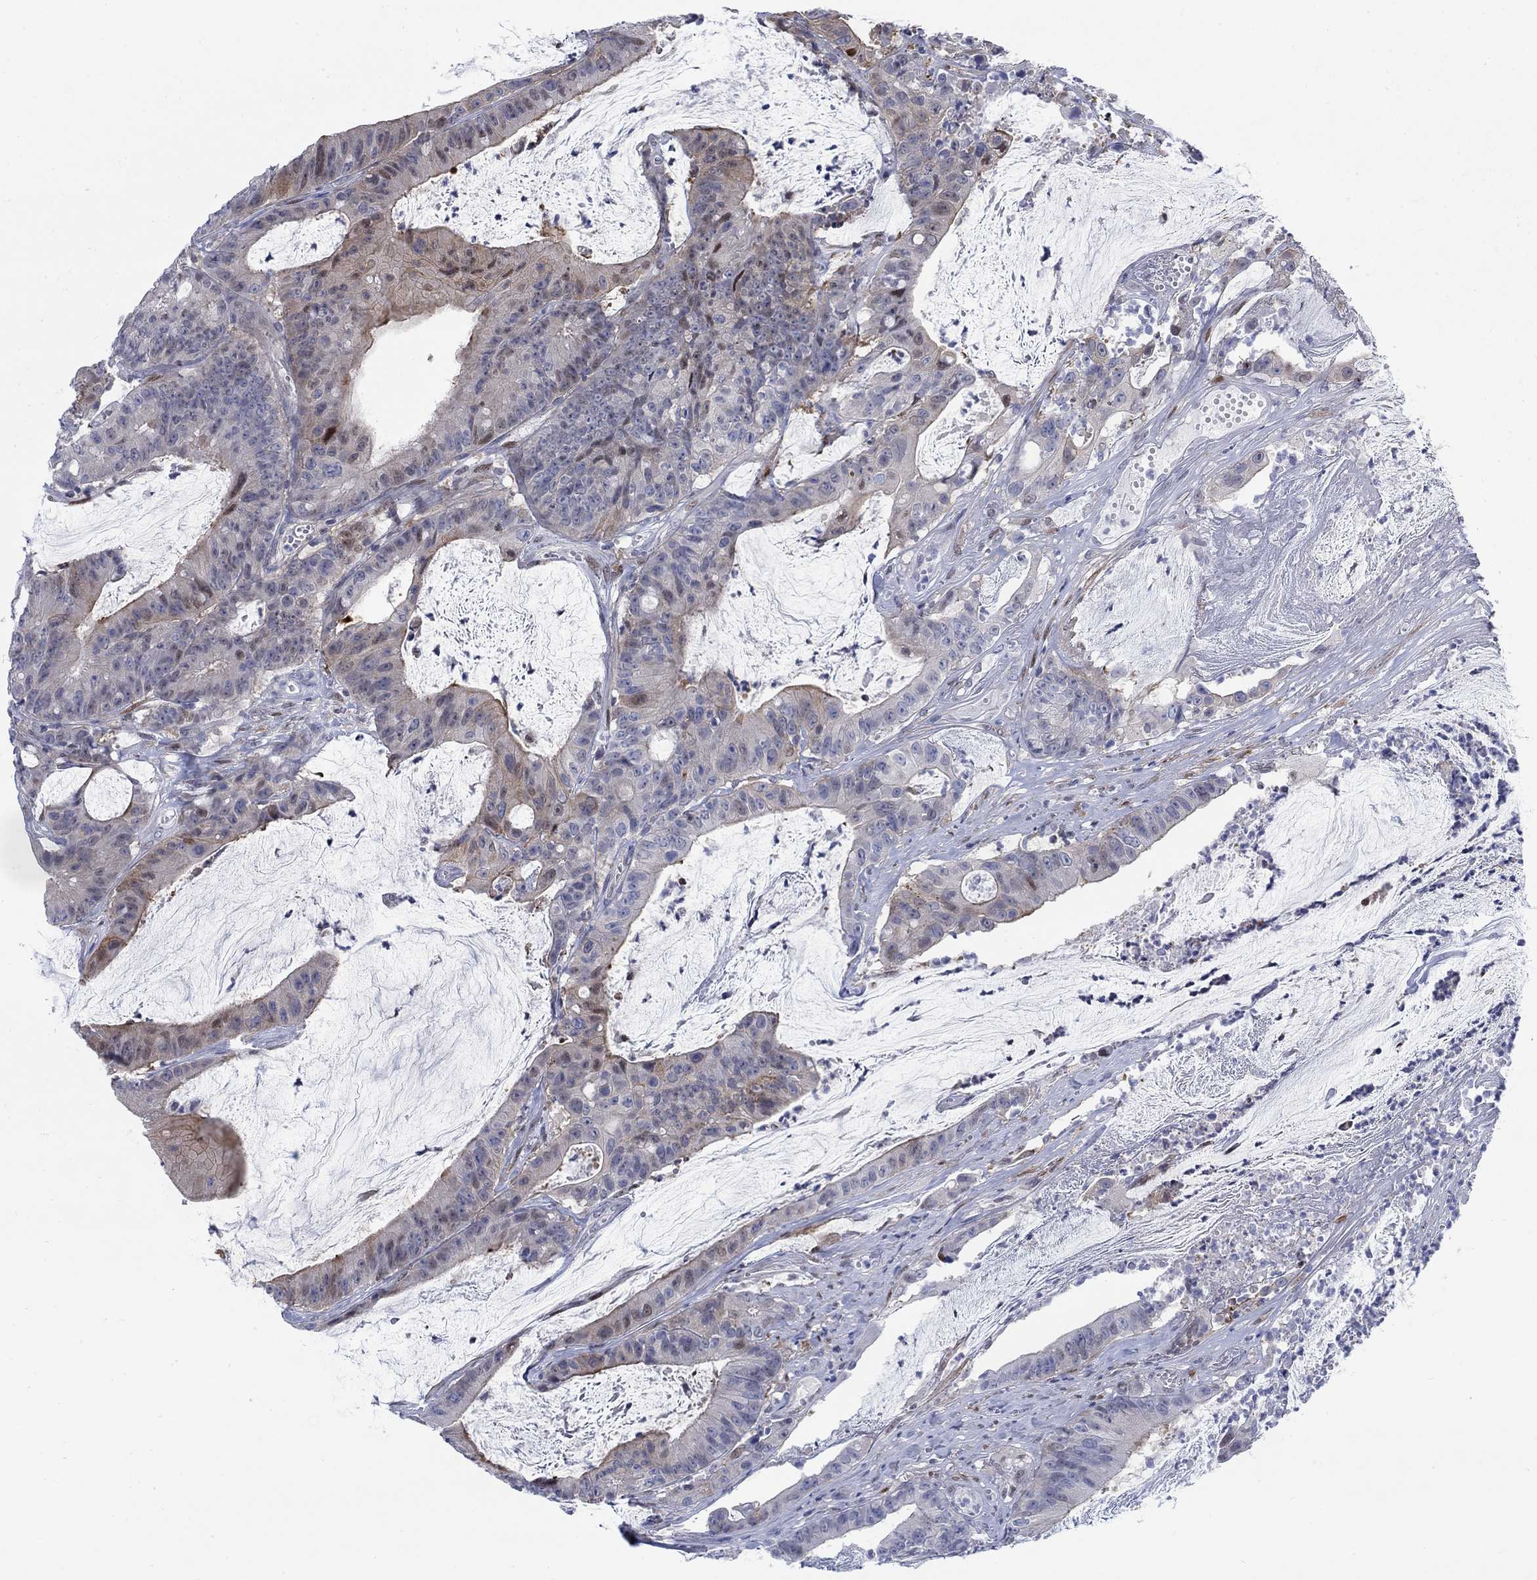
{"staining": {"intensity": "weak", "quantity": "25%-75%", "location": "cytoplasmic/membranous"}, "tissue": "colorectal cancer", "cell_type": "Tumor cells", "image_type": "cancer", "snomed": [{"axis": "morphology", "description": "Adenocarcinoma, NOS"}, {"axis": "topography", "description": "Colon"}], "caption": "An image of adenocarcinoma (colorectal) stained for a protein demonstrates weak cytoplasmic/membranous brown staining in tumor cells.", "gene": "MYO3A", "patient": {"sex": "female", "age": 69}}